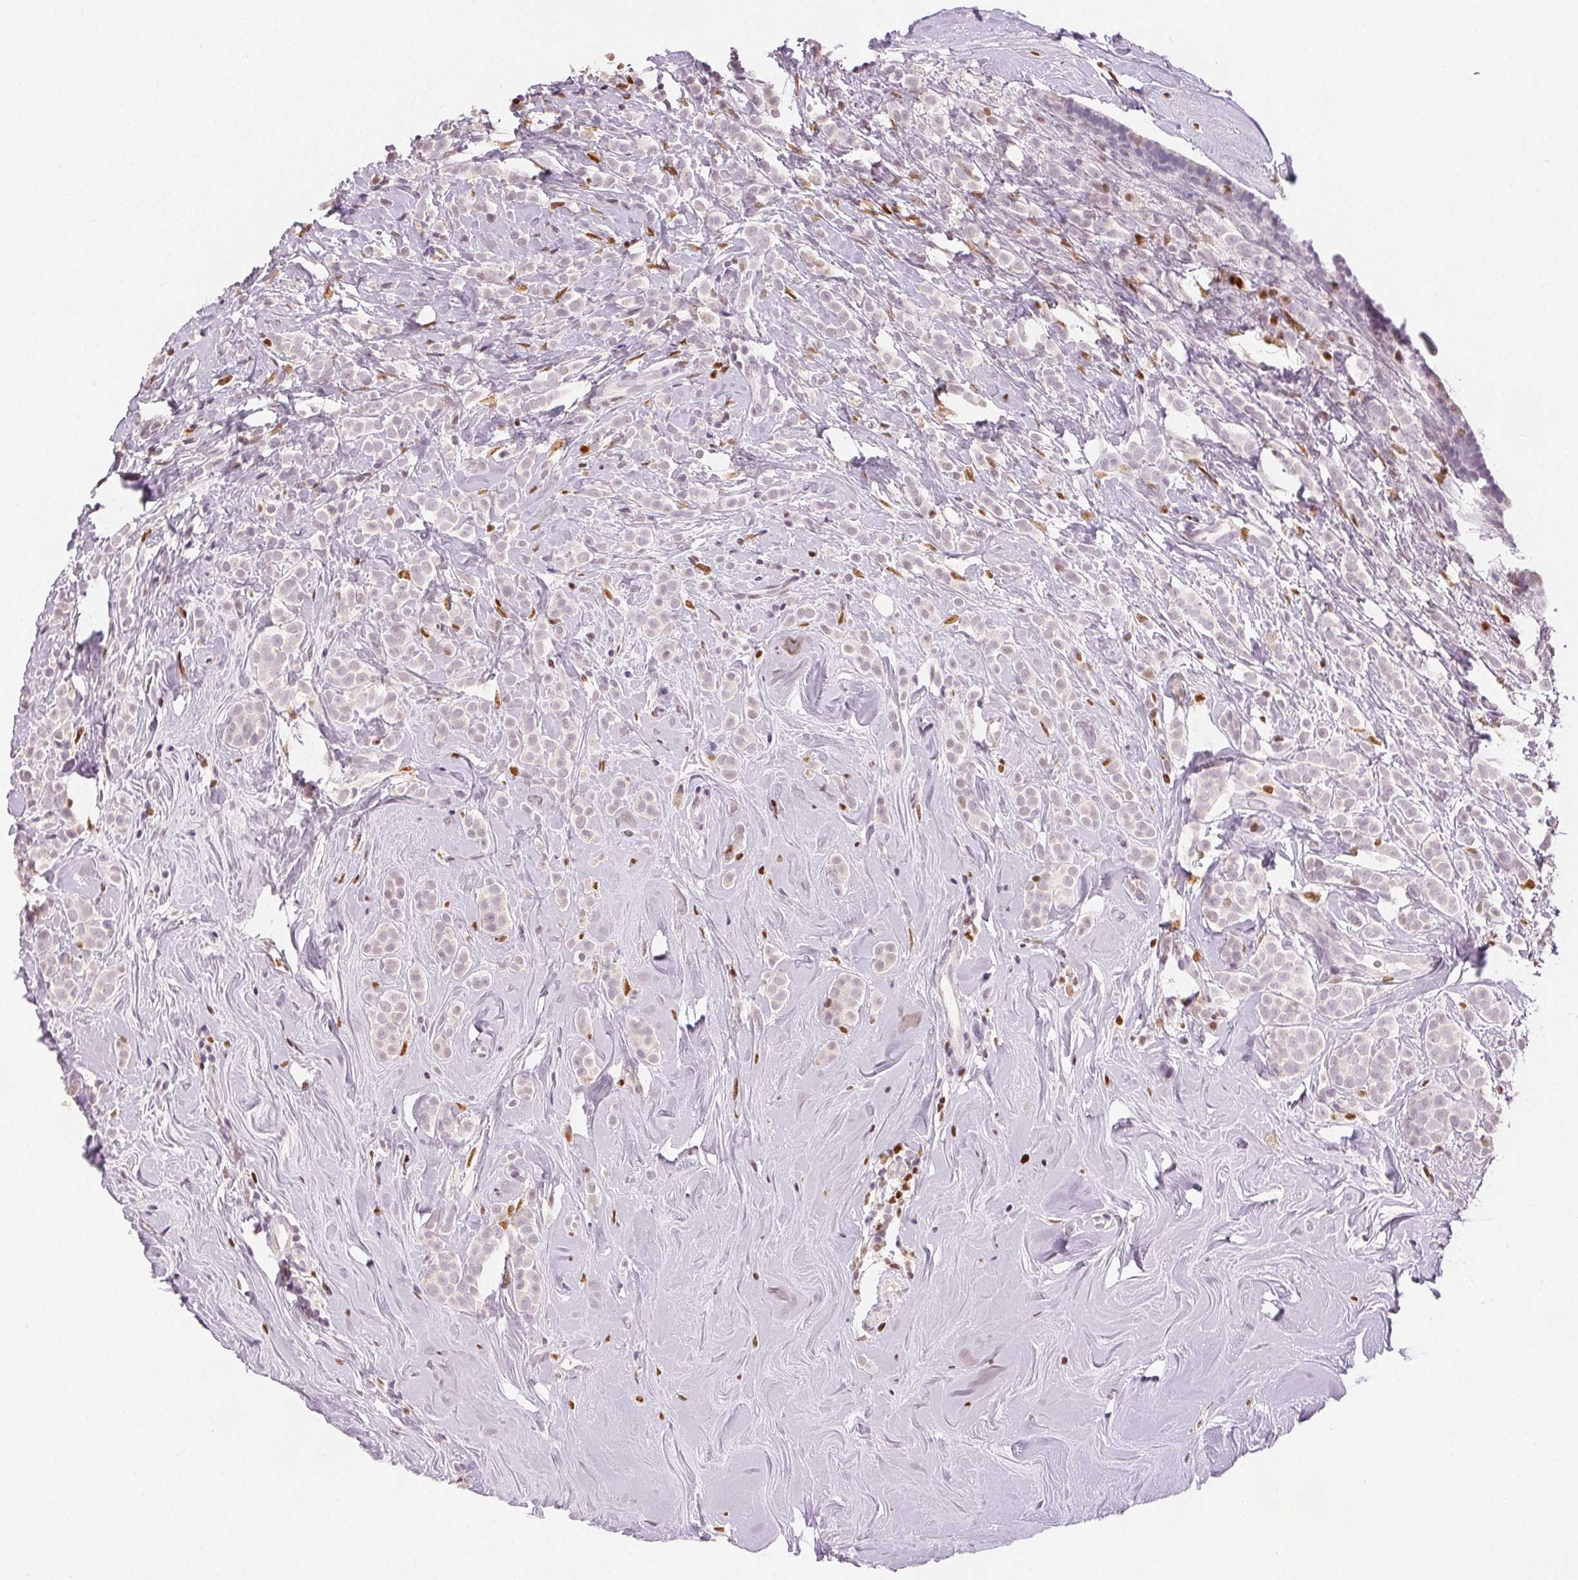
{"staining": {"intensity": "negative", "quantity": "none", "location": "none"}, "tissue": "breast cancer", "cell_type": "Tumor cells", "image_type": "cancer", "snomed": [{"axis": "morphology", "description": "Lobular carcinoma"}, {"axis": "topography", "description": "Breast"}], "caption": "Breast lobular carcinoma was stained to show a protein in brown. There is no significant positivity in tumor cells. (Brightfield microscopy of DAB (3,3'-diaminobenzidine) immunohistochemistry (IHC) at high magnification).", "gene": "RUNX2", "patient": {"sex": "female", "age": 49}}